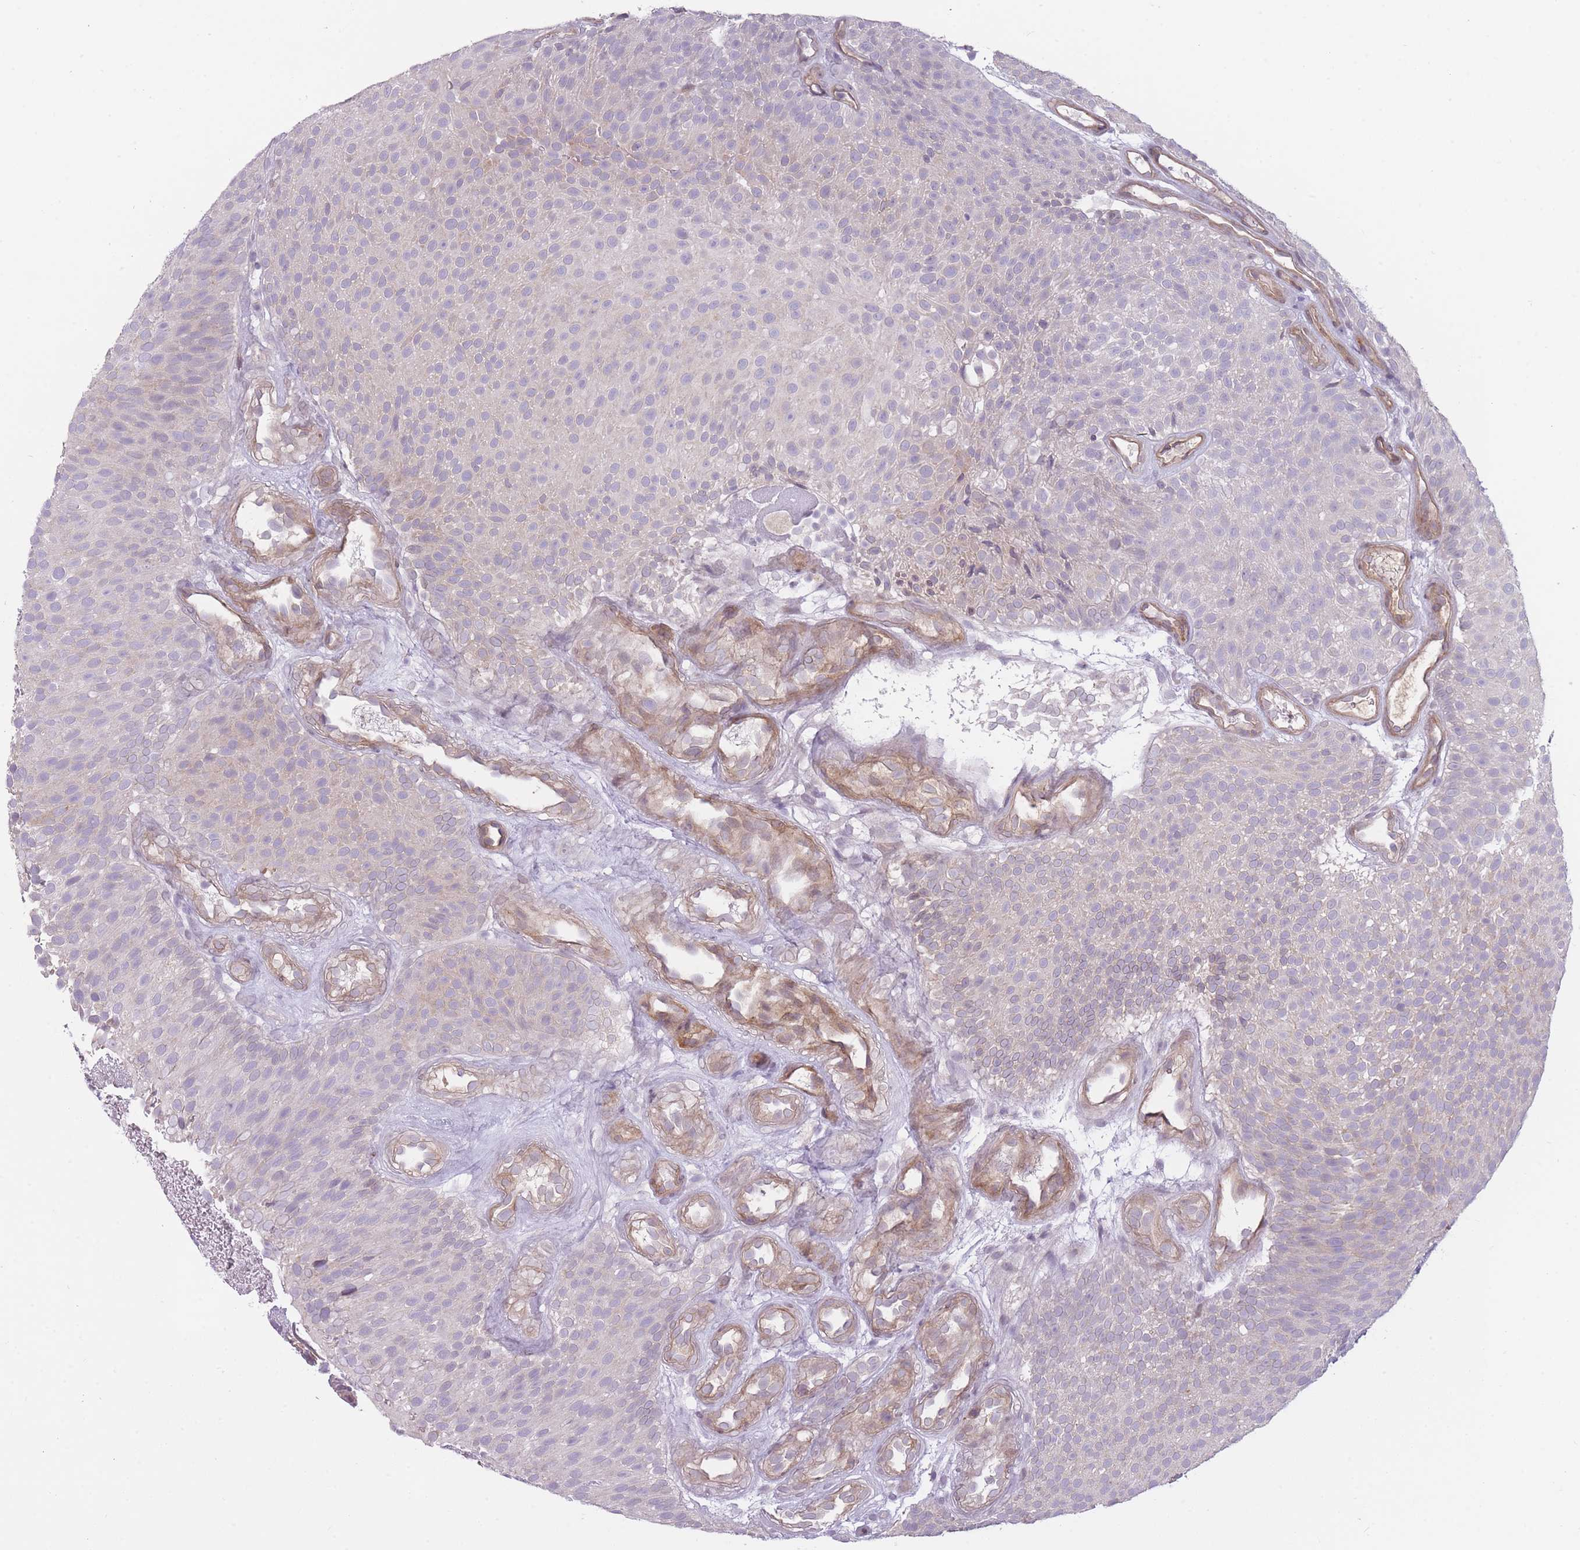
{"staining": {"intensity": "negative", "quantity": "none", "location": "none"}, "tissue": "urothelial cancer", "cell_type": "Tumor cells", "image_type": "cancer", "snomed": [{"axis": "morphology", "description": "Urothelial carcinoma, Low grade"}, {"axis": "topography", "description": "Urinary bladder"}], "caption": "This is a histopathology image of immunohistochemistry staining of low-grade urothelial carcinoma, which shows no positivity in tumor cells.", "gene": "PGRMC2", "patient": {"sex": "male", "age": 78}}